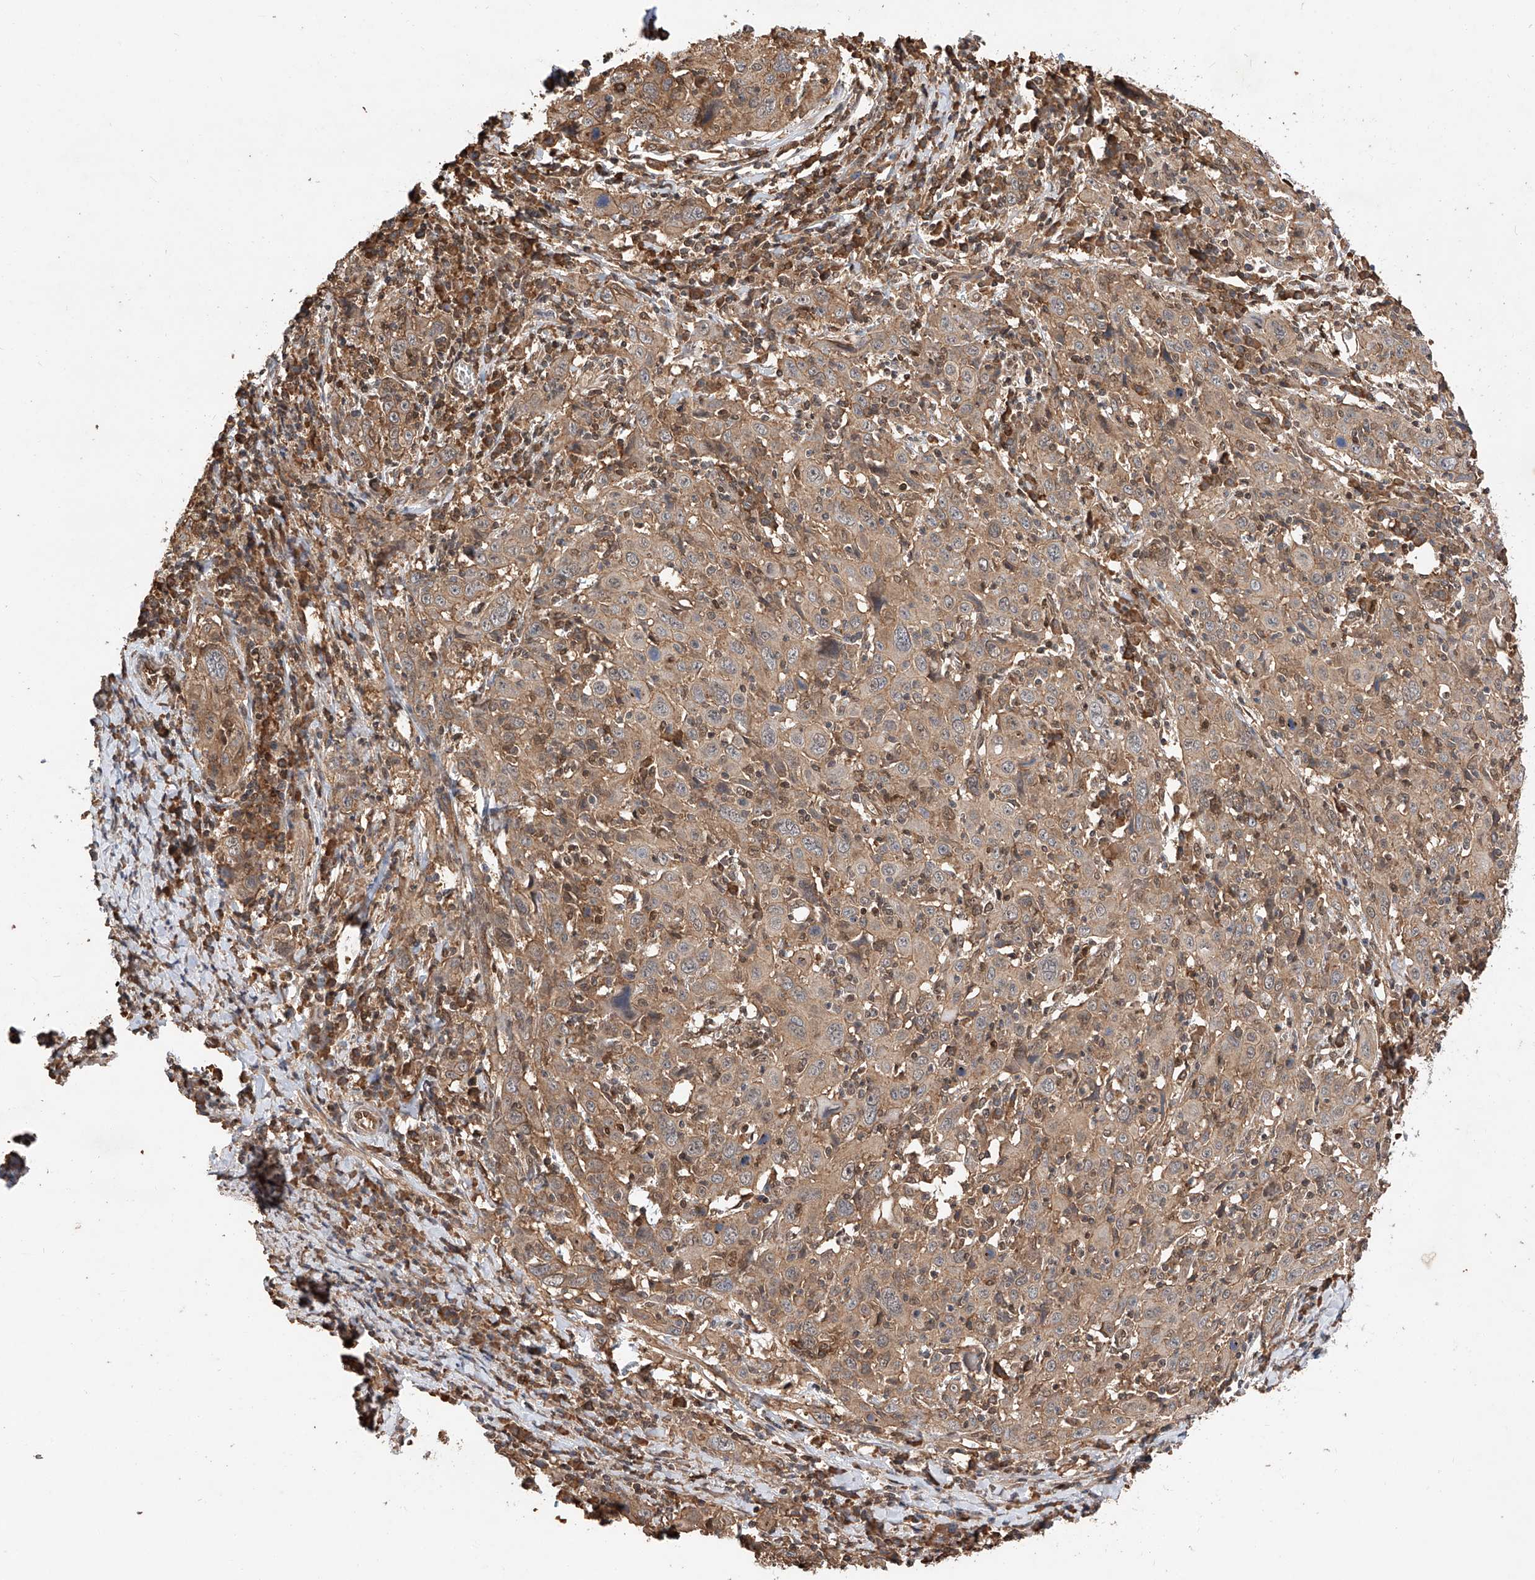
{"staining": {"intensity": "moderate", "quantity": ">75%", "location": "cytoplasmic/membranous"}, "tissue": "cervical cancer", "cell_type": "Tumor cells", "image_type": "cancer", "snomed": [{"axis": "morphology", "description": "Squamous cell carcinoma, NOS"}, {"axis": "topography", "description": "Cervix"}], "caption": "Human cervical cancer stained for a protein (brown) exhibits moderate cytoplasmic/membranous positive staining in about >75% of tumor cells.", "gene": "RILPL2", "patient": {"sex": "female", "age": 46}}